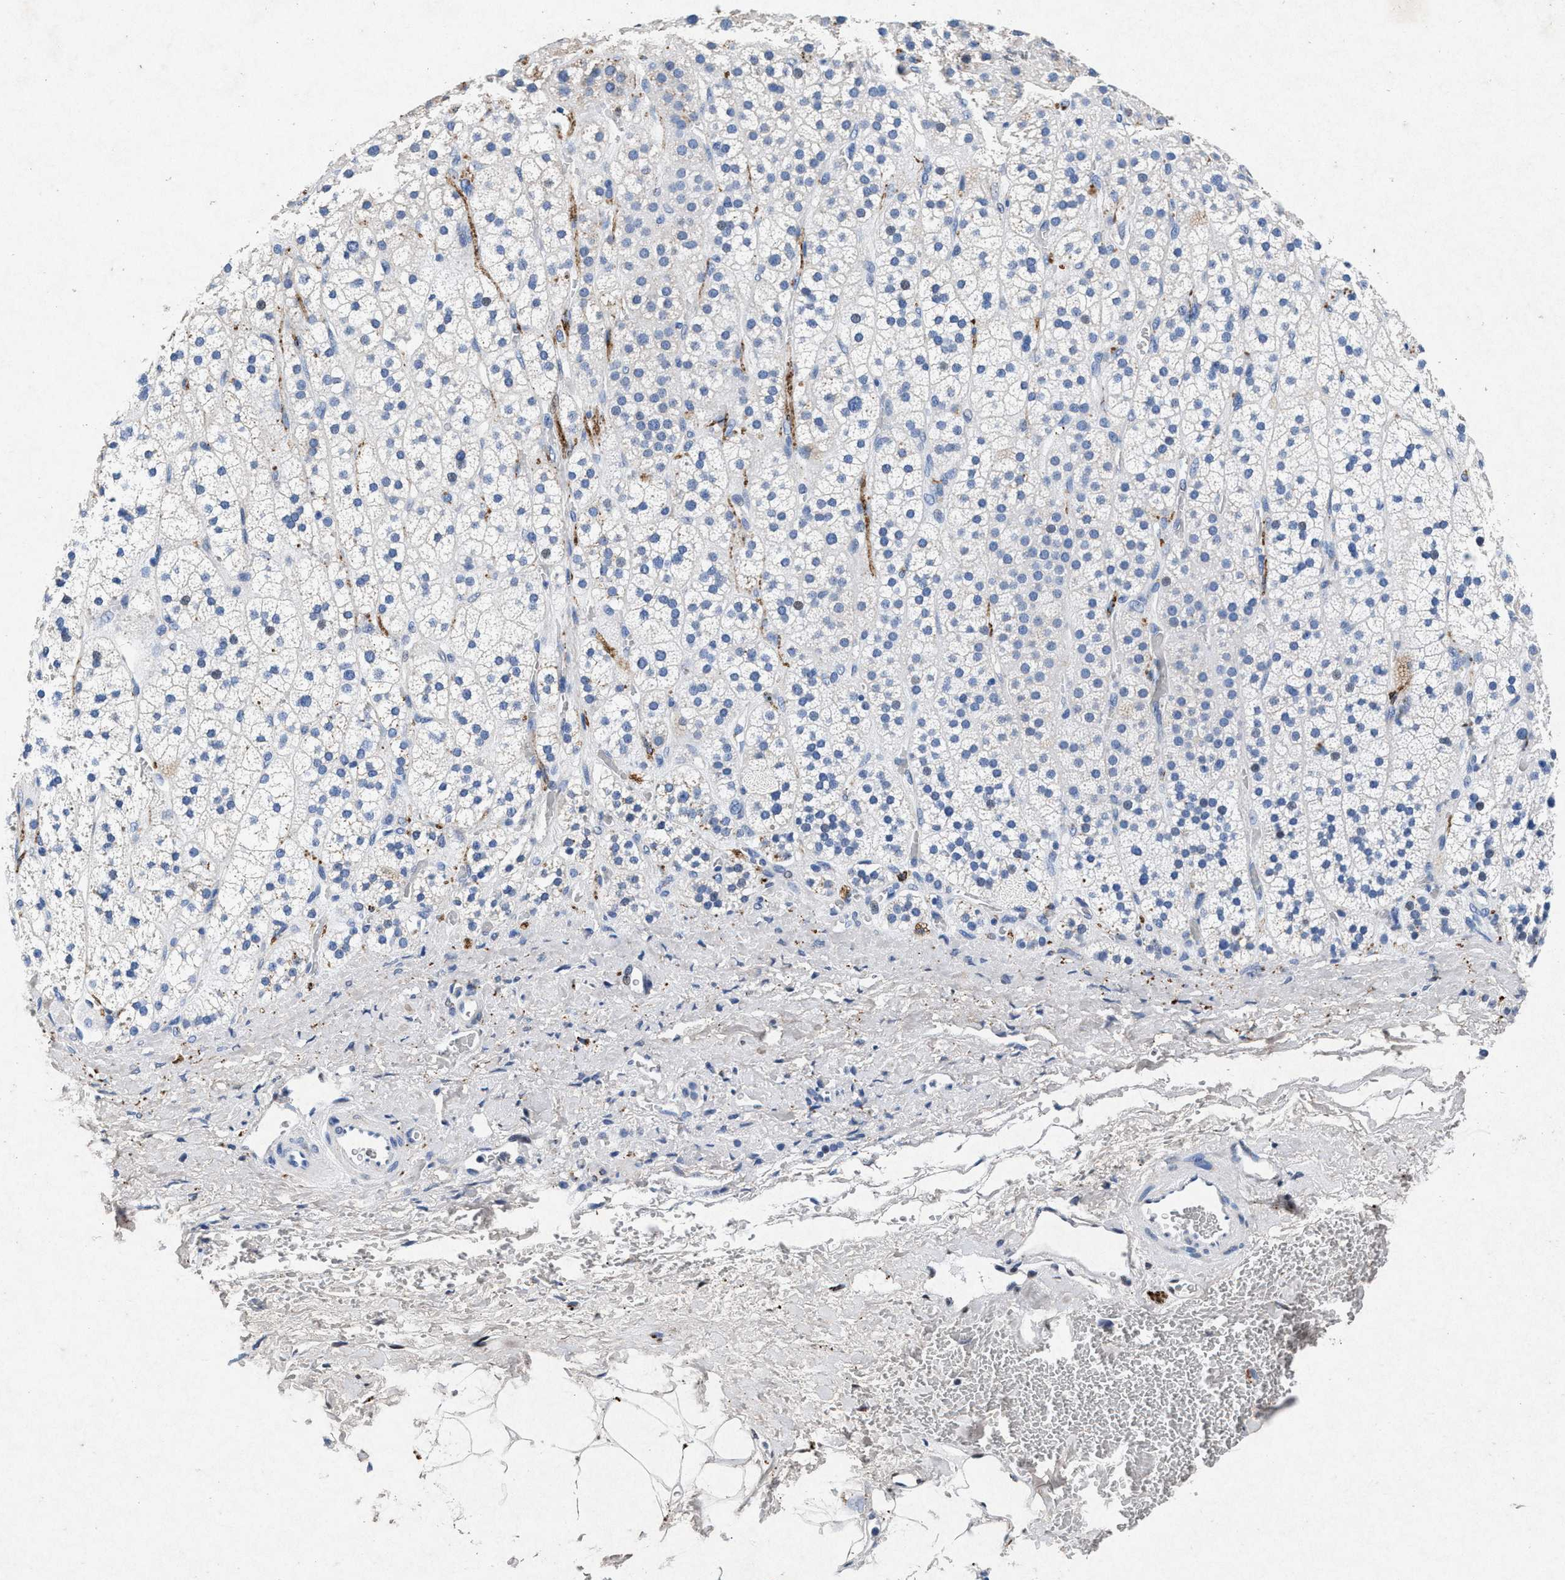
{"staining": {"intensity": "moderate", "quantity": "<25%", "location": "cytoplasmic/membranous"}, "tissue": "adrenal gland", "cell_type": "Glandular cells", "image_type": "normal", "snomed": [{"axis": "morphology", "description": "Normal tissue, NOS"}, {"axis": "topography", "description": "Adrenal gland"}], "caption": "Immunohistochemical staining of normal human adrenal gland reveals <25% levels of moderate cytoplasmic/membranous protein staining in about <25% of glandular cells.", "gene": "MAP6", "patient": {"sex": "male", "age": 56}}